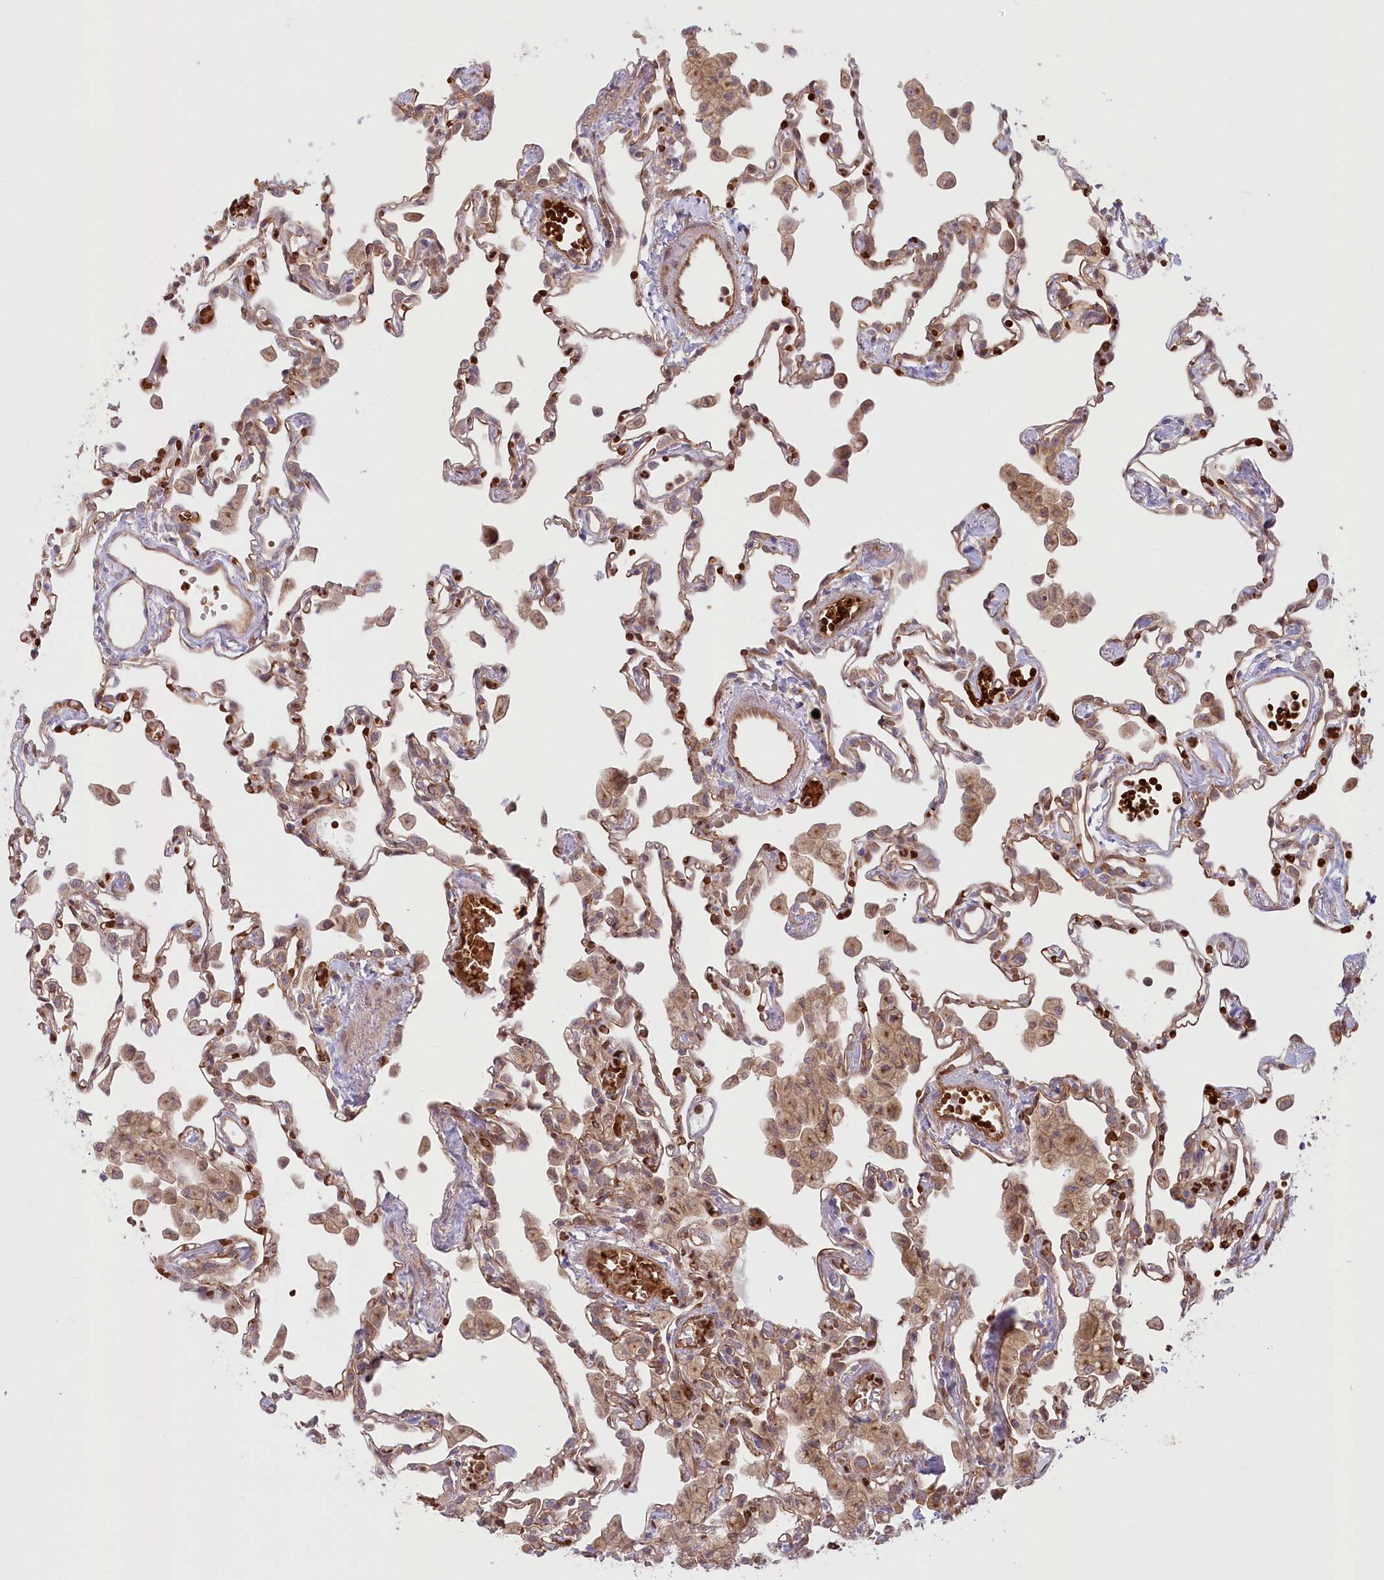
{"staining": {"intensity": "strong", "quantity": "25%-75%", "location": "cytoplasmic/membranous,nuclear"}, "tissue": "lung", "cell_type": "Alveolar cells", "image_type": "normal", "snomed": [{"axis": "morphology", "description": "Normal tissue, NOS"}, {"axis": "topography", "description": "Bronchus"}, {"axis": "topography", "description": "Lung"}], "caption": "This photomicrograph exhibits benign lung stained with IHC to label a protein in brown. The cytoplasmic/membranous,nuclear of alveolar cells show strong positivity for the protein. Nuclei are counter-stained blue.", "gene": "COMMD3", "patient": {"sex": "female", "age": 49}}